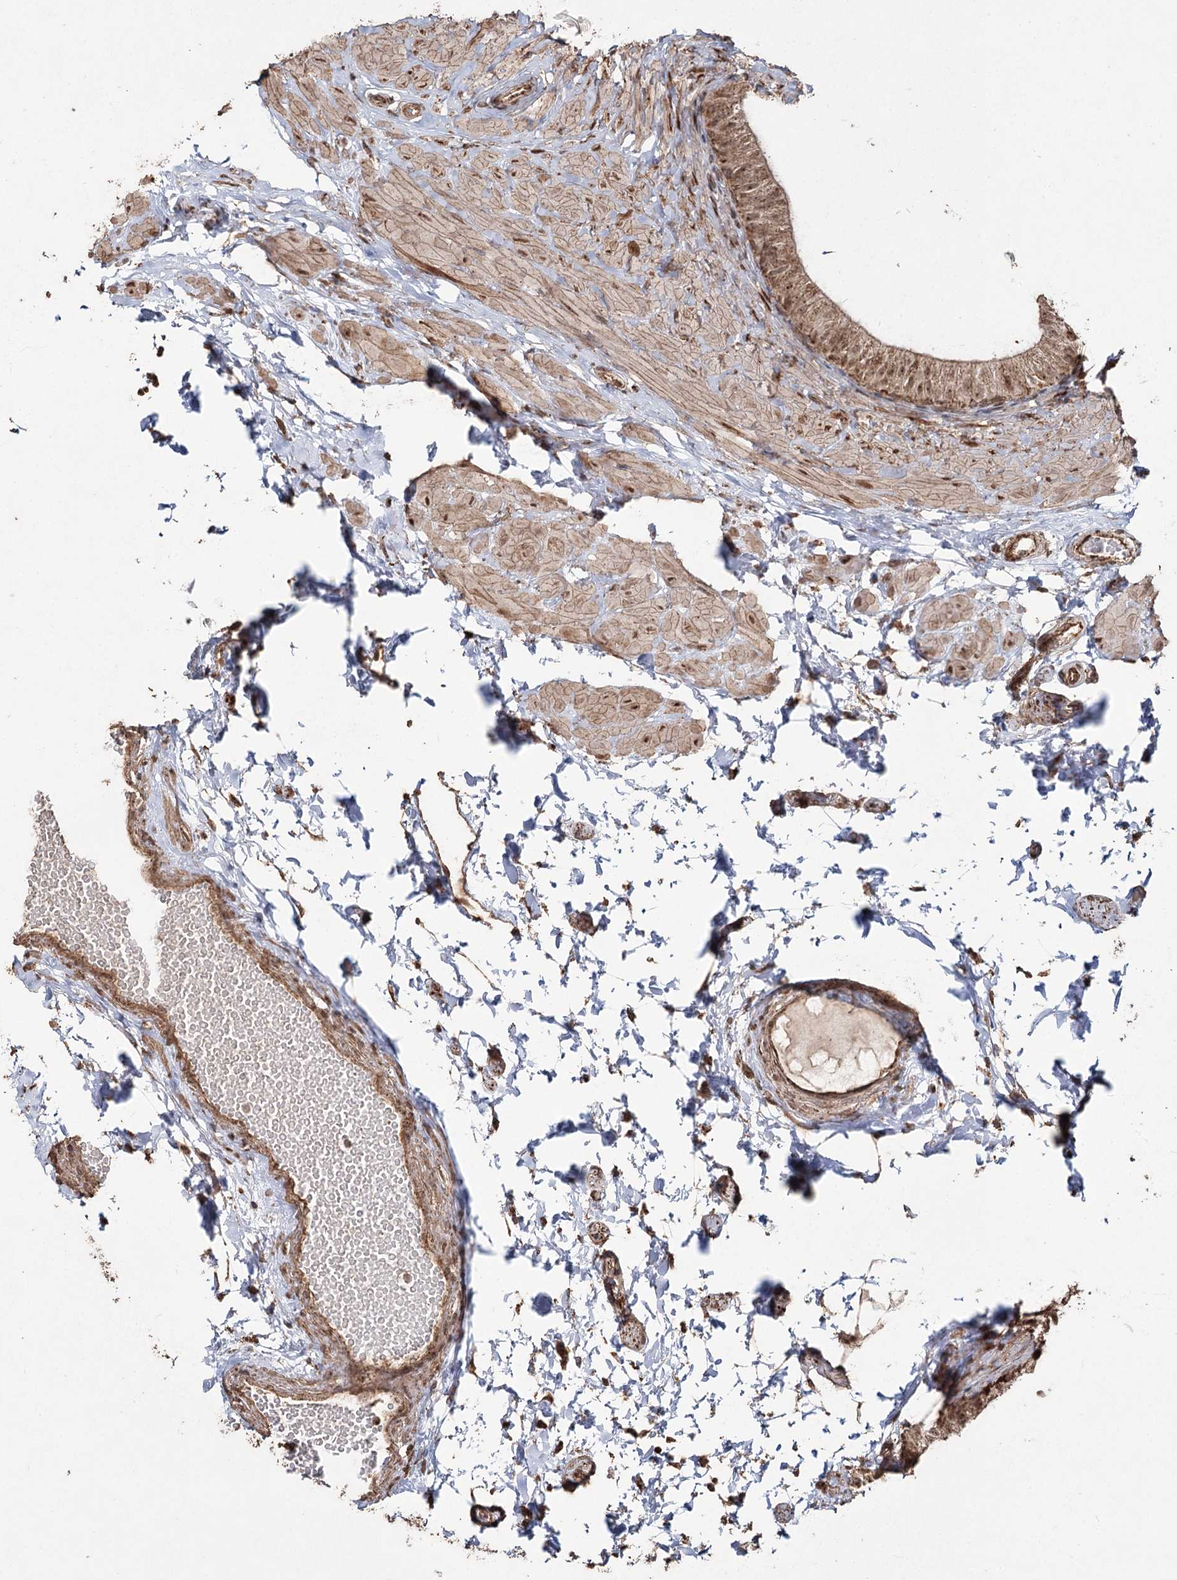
{"staining": {"intensity": "moderate", "quantity": ">75%", "location": "cytoplasmic/membranous"}, "tissue": "epididymis", "cell_type": "Glandular cells", "image_type": "normal", "snomed": [{"axis": "morphology", "description": "Normal tissue, NOS"}, {"axis": "topography", "description": "Epididymis"}], "caption": "Immunohistochemistry of unremarkable human epididymis displays medium levels of moderate cytoplasmic/membranous expression in approximately >75% of glandular cells.", "gene": "SLF2", "patient": {"sex": "male", "age": 50}}